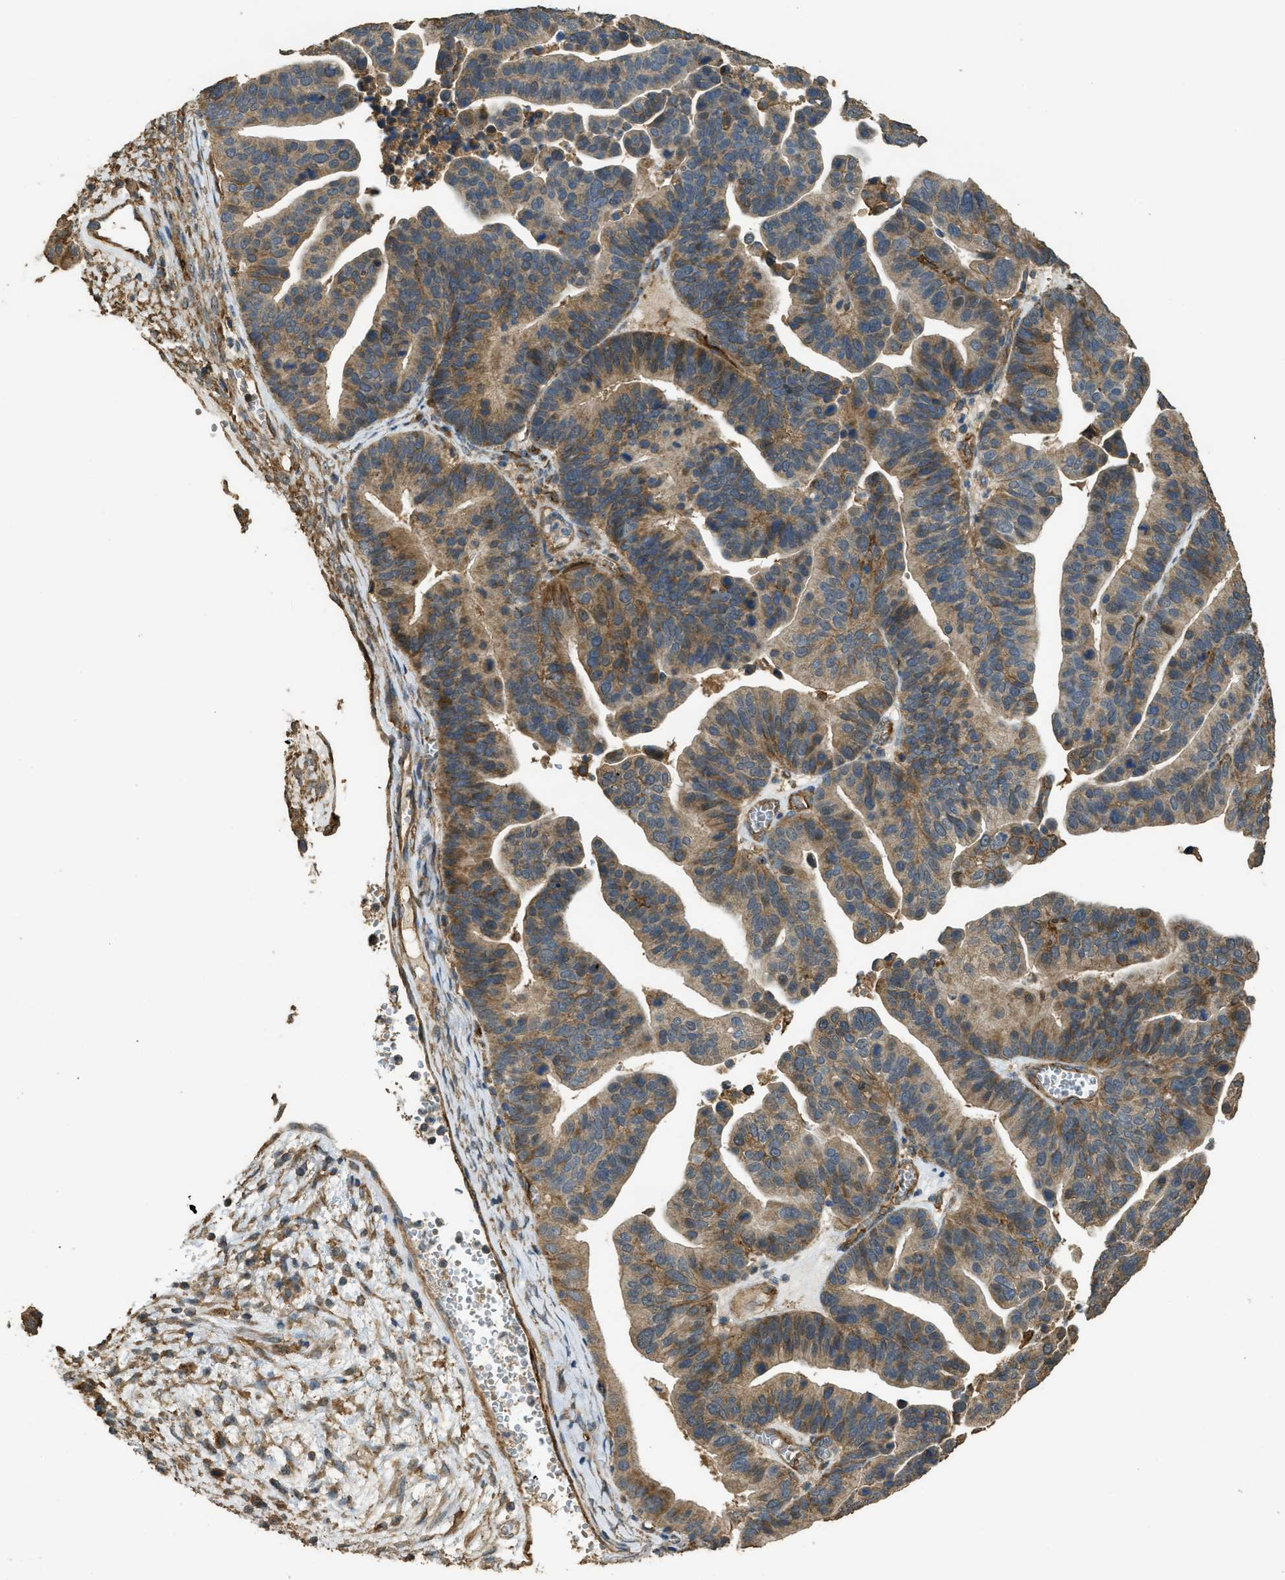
{"staining": {"intensity": "moderate", "quantity": ">75%", "location": "cytoplasmic/membranous"}, "tissue": "ovarian cancer", "cell_type": "Tumor cells", "image_type": "cancer", "snomed": [{"axis": "morphology", "description": "Cystadenocarcinoma, serous, NOS"}, {"axis": "topography", "description": "Ovary"}], "caption": "Moderate cytoplasmic/membranous protein positivity is appreciated in about >75% of tumor cells in ovarian cancer.", "gene": "CD276", "patient": {"sex": "female", "age": 56}}